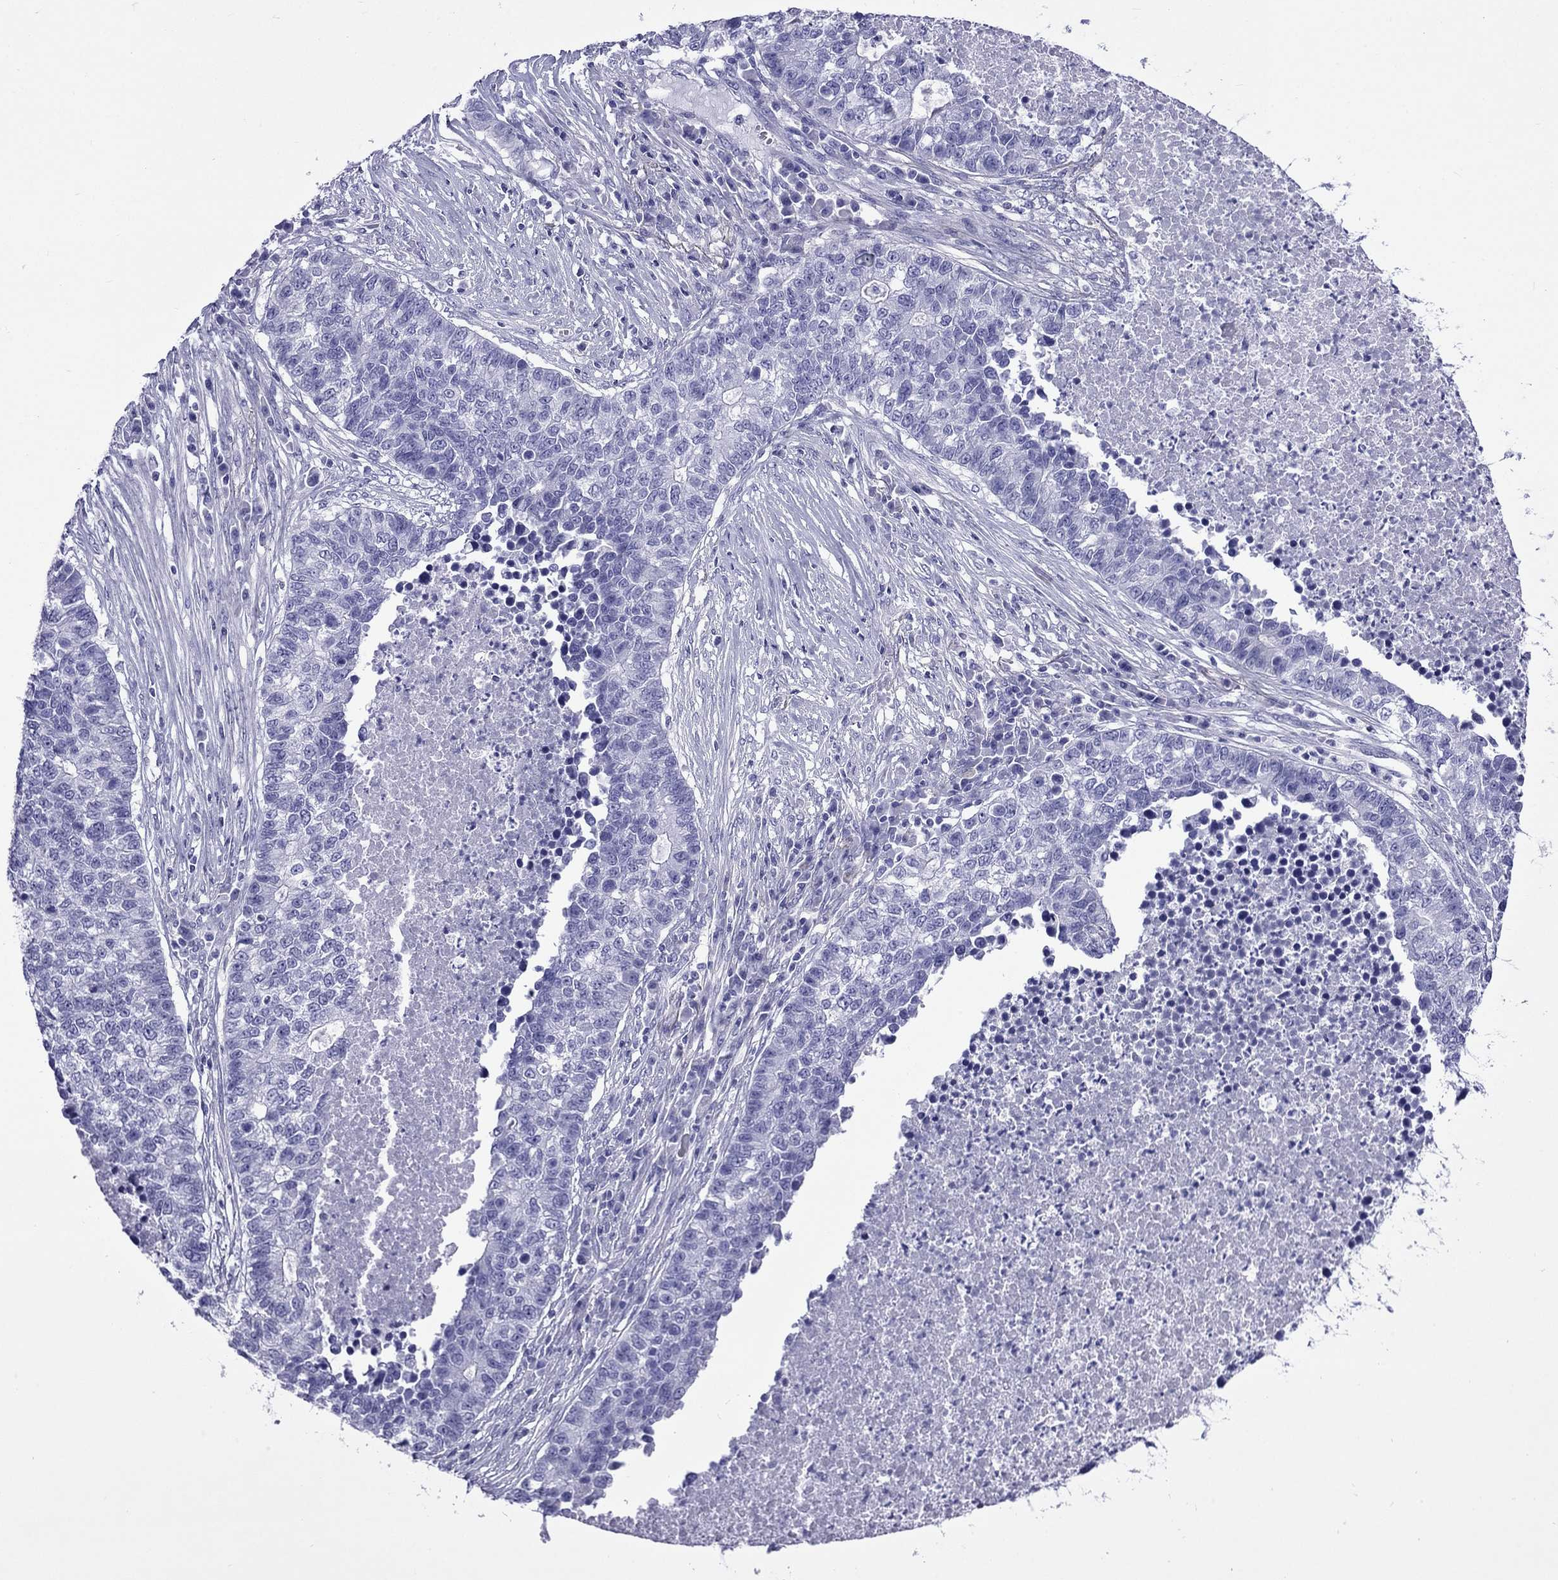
{"staining": {"intensity": "negative", "quantity": "none", "location": "none"}, "tissue": "lung cancer", "cell_type": "Tumor cells", "image_type": "cancer", "snomed": [{"axis": "morphology", "description": "Adenocarcinoma, NOS"}, {"axis": "topography", "description": "Lung"}], "caption": "IHC image of human adenocarcinoma (lung) stained for a protein (brown), which exhibits no expression in tumor cells. The staining was performed using DAB to visualize the protein expression in brown, while the nuclei were stained in blue with hematoxylin (Magnification: 20x).", "gene": "ARR3", "patient": {"sex": "male", "age": 57}}